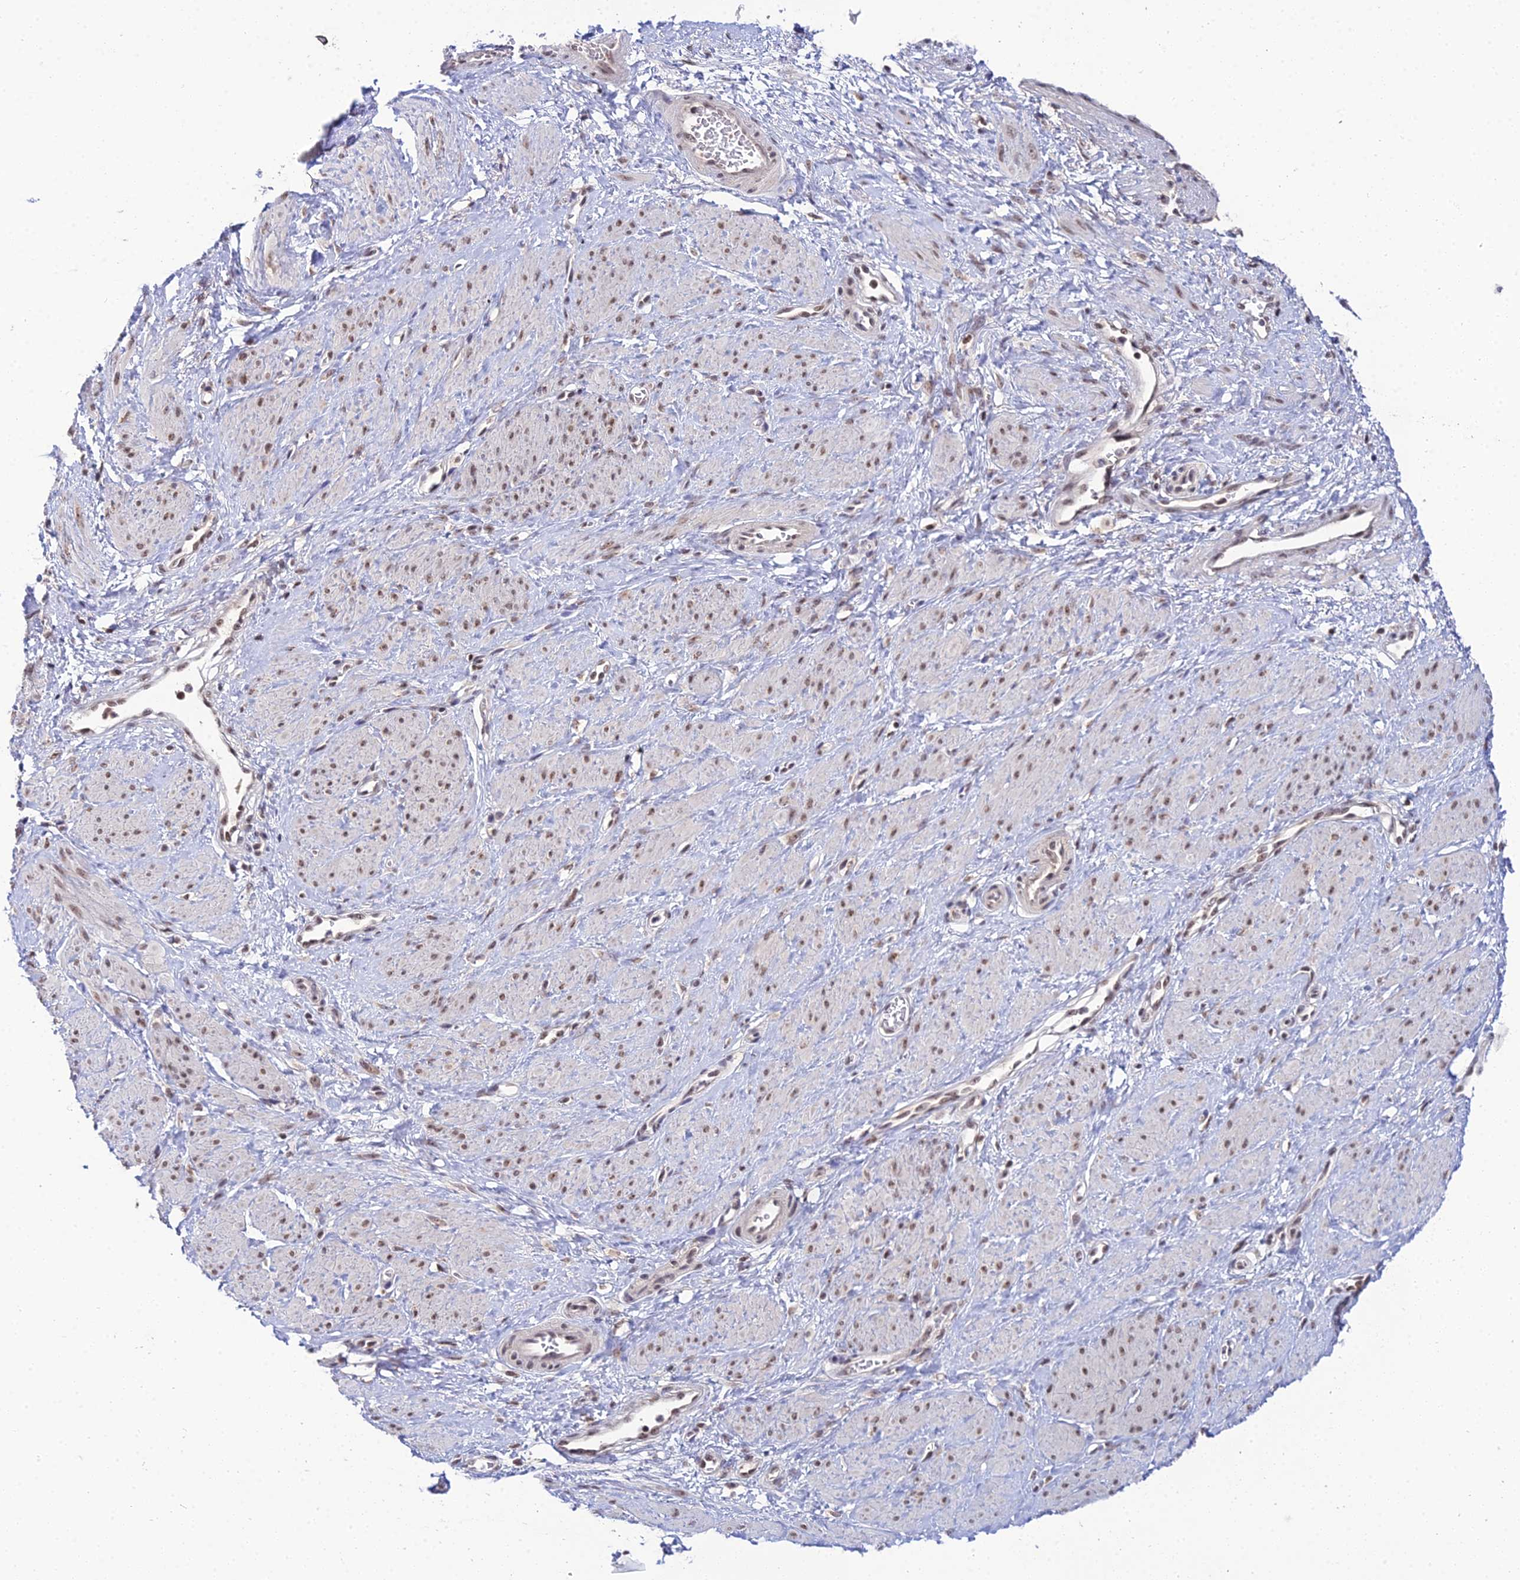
{"staining": {"intensity": "moderate", "quantity": "25%-75%", "location": "nuclear"}, "tissue": "smooth muscle", "cell_type": "Smooth muscle cells", "image_type": "normal", "snomed": [{"axis": "morphology", "description": "Normal tissue, NOS"}, {"axis": "topography", "description": "Smooth muscle"}, {"axis": "topography", "description": "Uterus"}], "caption": "Immunohistochemical staining of normal smooth muscle reveals 25%-75% levels of moderate nuclear protein positivity in about 25%-75% of smooth muscle cells.", "gene": "EXOSC3", "patient": {"sex": "female", "age": 39}}